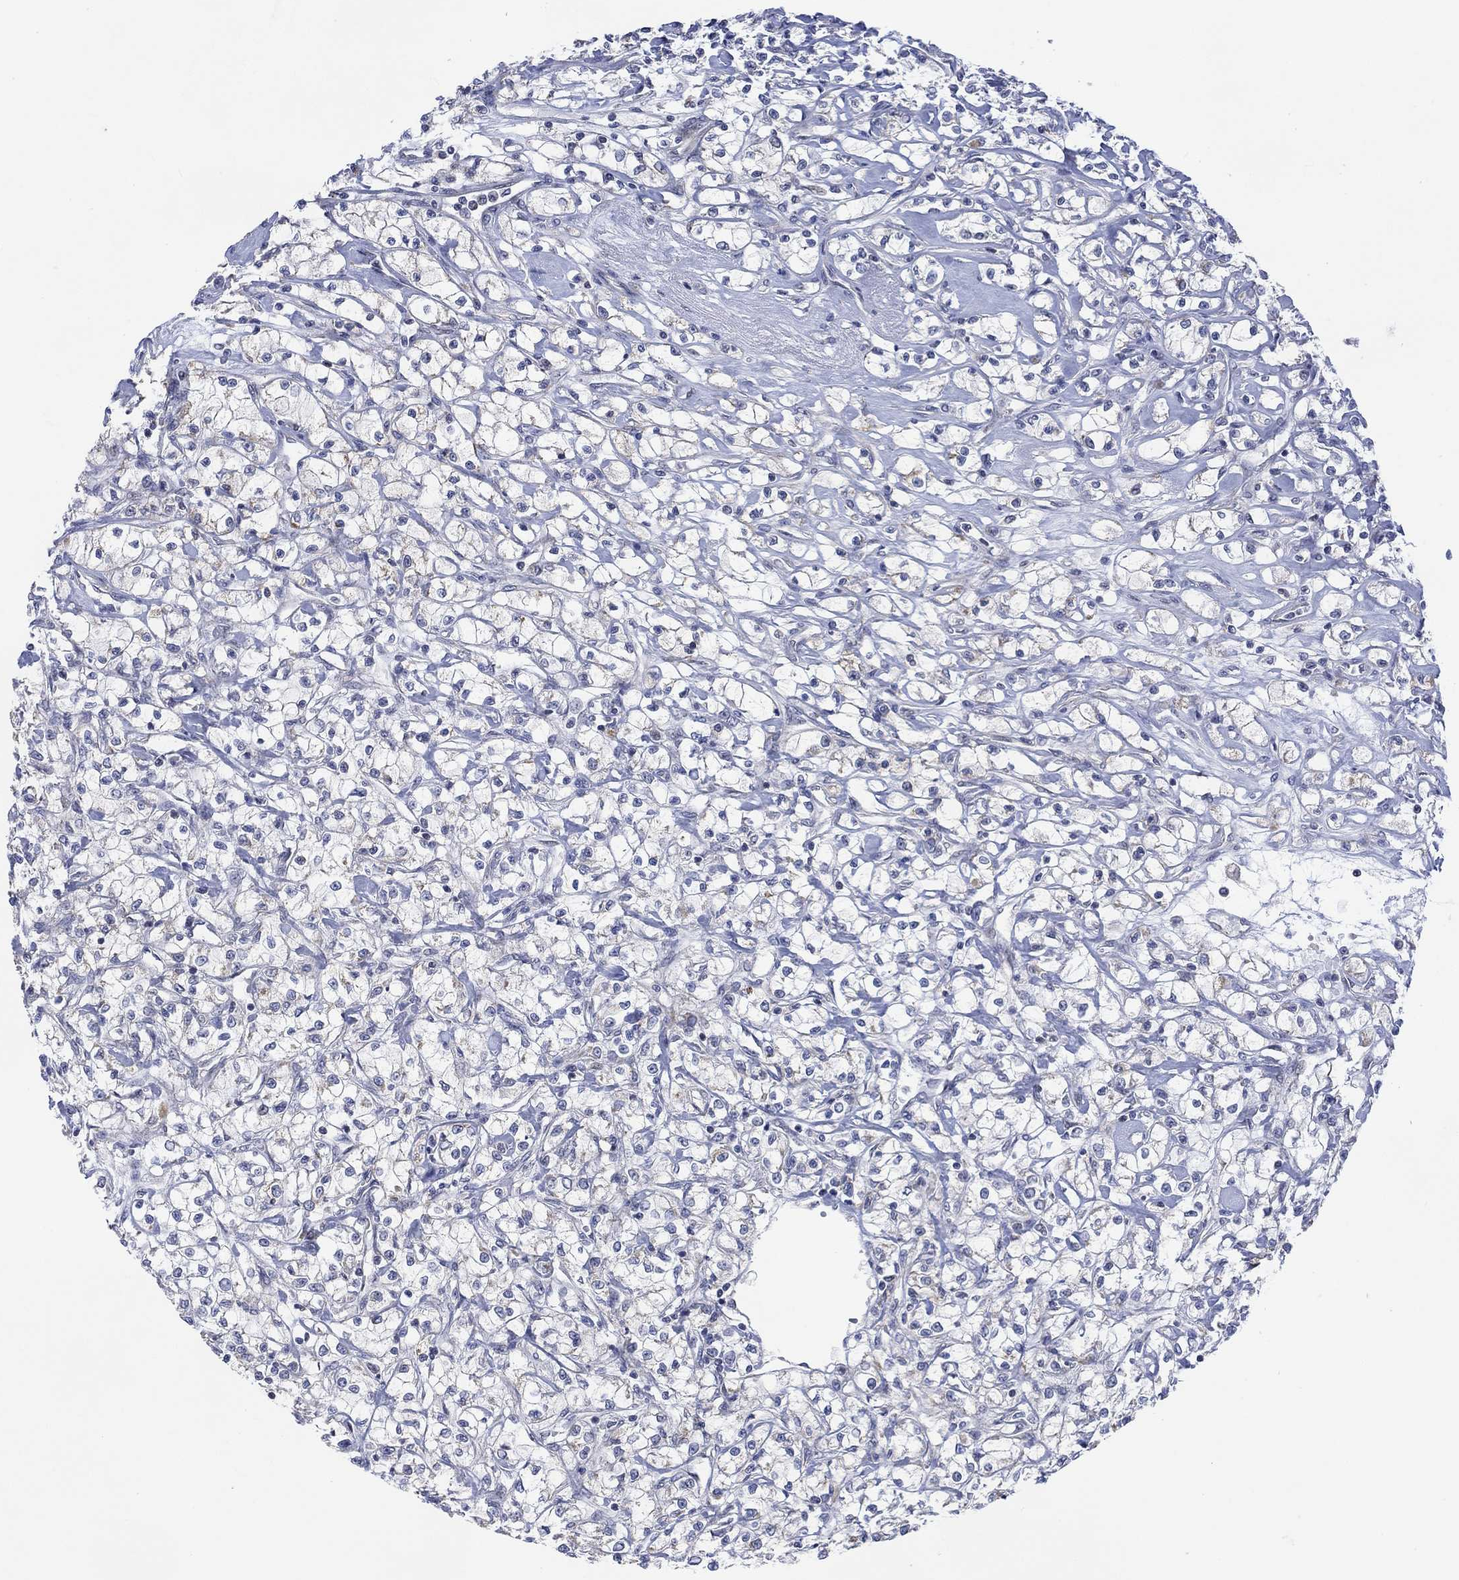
{"staining": {"intensity": "negative", "quantity": "none", "location": "none"}, "tissue": "renal cancer", "cell_type": "Tumor cells", "image_type": "cancer", "snomed": [{"axis": "morphology", "description": "Adenocarcinoma, NOS"}, {"axis": "topography", "description": "Kidney"}], "caption": "DAB immunohistochemical staining of renal cancer exhibits no significant staining in tumor cells.", "gene": "SLC48A1", "patient": {"sex": "female", "age": 59}}